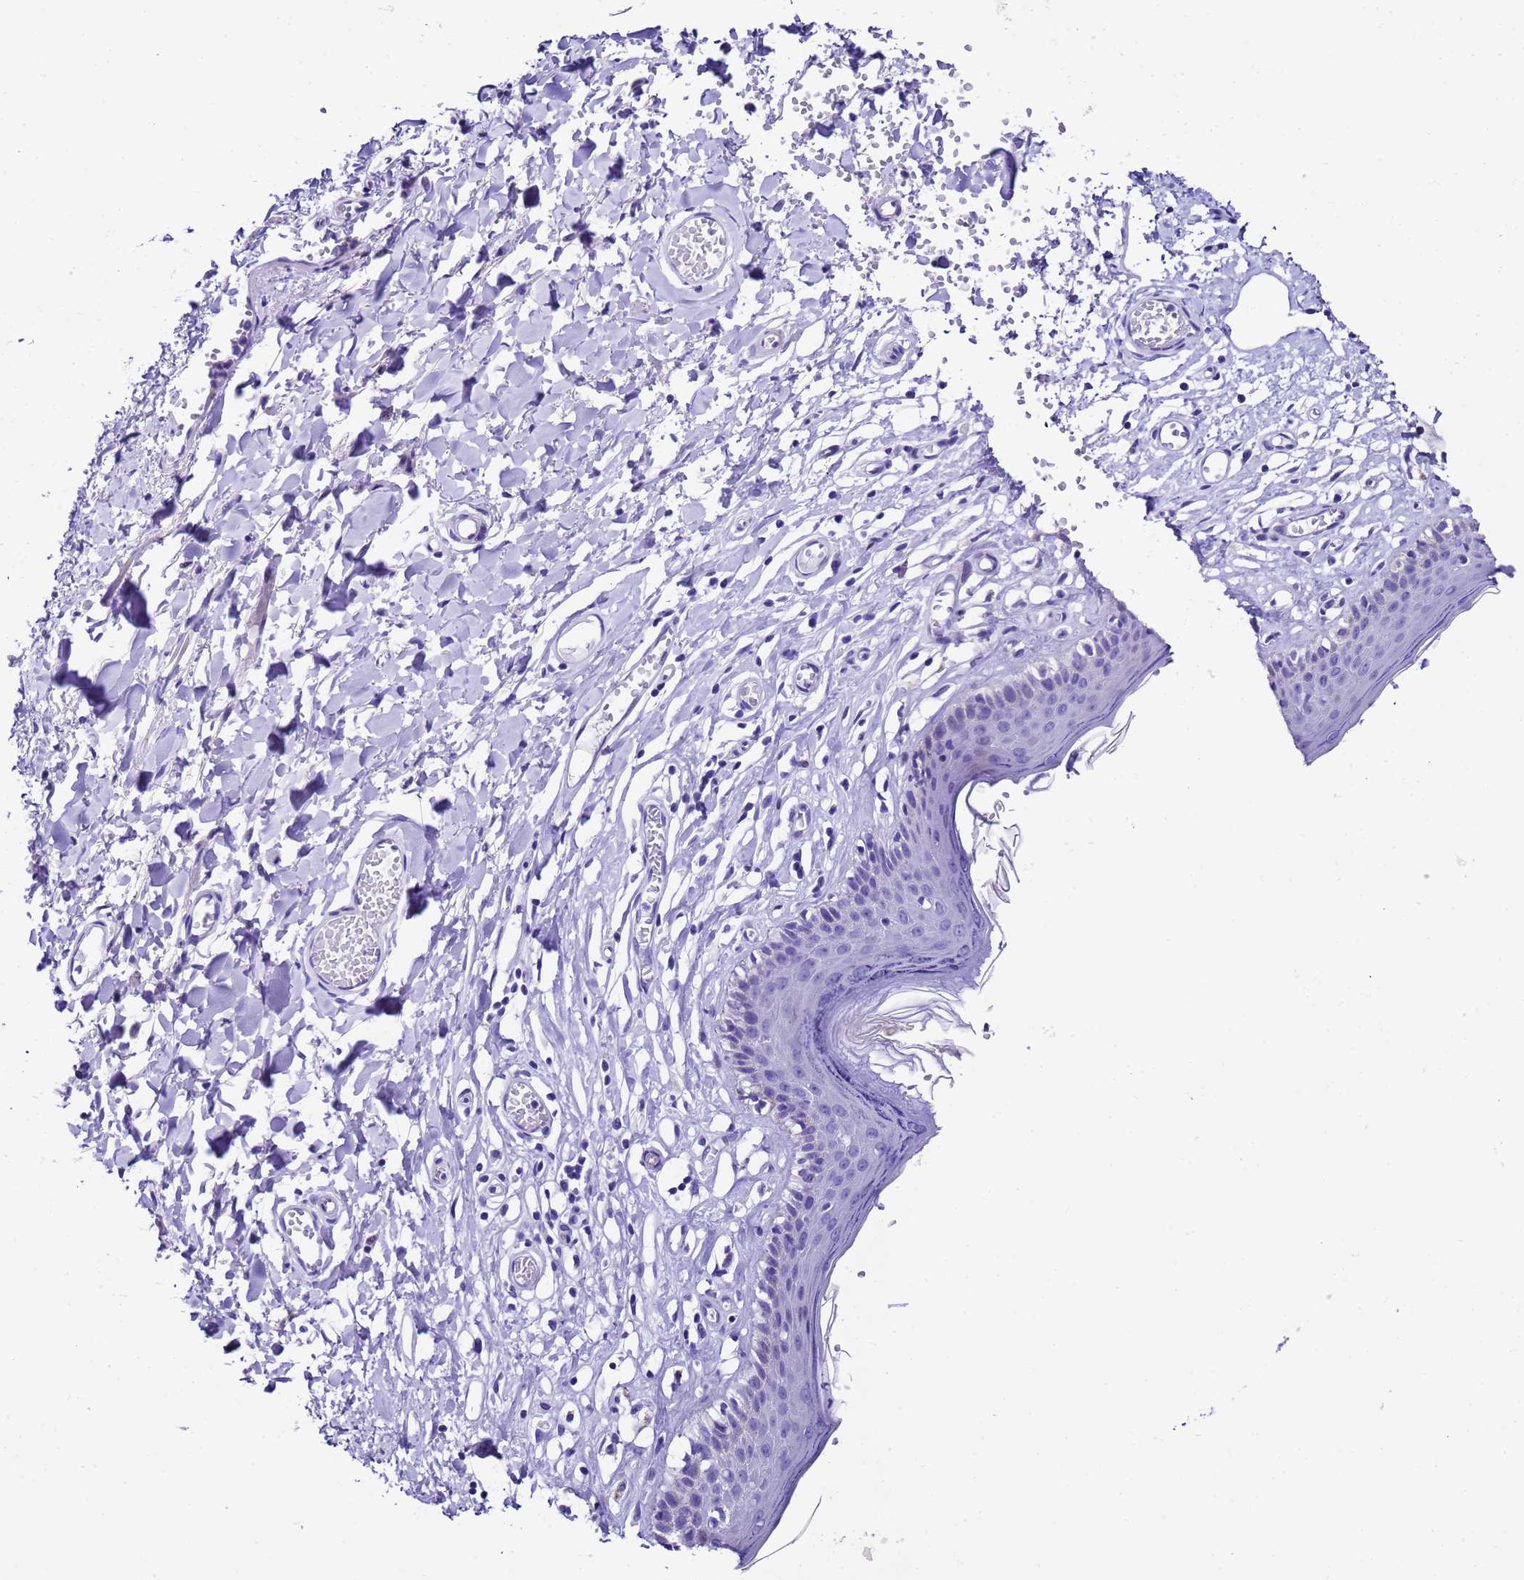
{"staining": {"intensity": "negative", "quantity": "none", "location": "none"}, "tissue": "skin", "cell_type": "Epidermal cells", "image_type": "normal", "snomed": [{"axis": "morphology", "description": "Normal tissue, NOS"}, {"axis": "topography", "description": "Adipose tissue"}, {"axis": "topography", "description": "Vascular tissue"}, {"axis": "topography", "description": "Vulva"}, {"axis": "topography", "description": "Peripheral nerve tissue"}], "caption": "A high-resolution micrograph shows immunohistochemistry (IHC) staining of unremarkable skin, which exhibits no significant expression in epidermal cells.", "gene": "UGT2A1", "patient": {"sex": "female", "age": 86}}